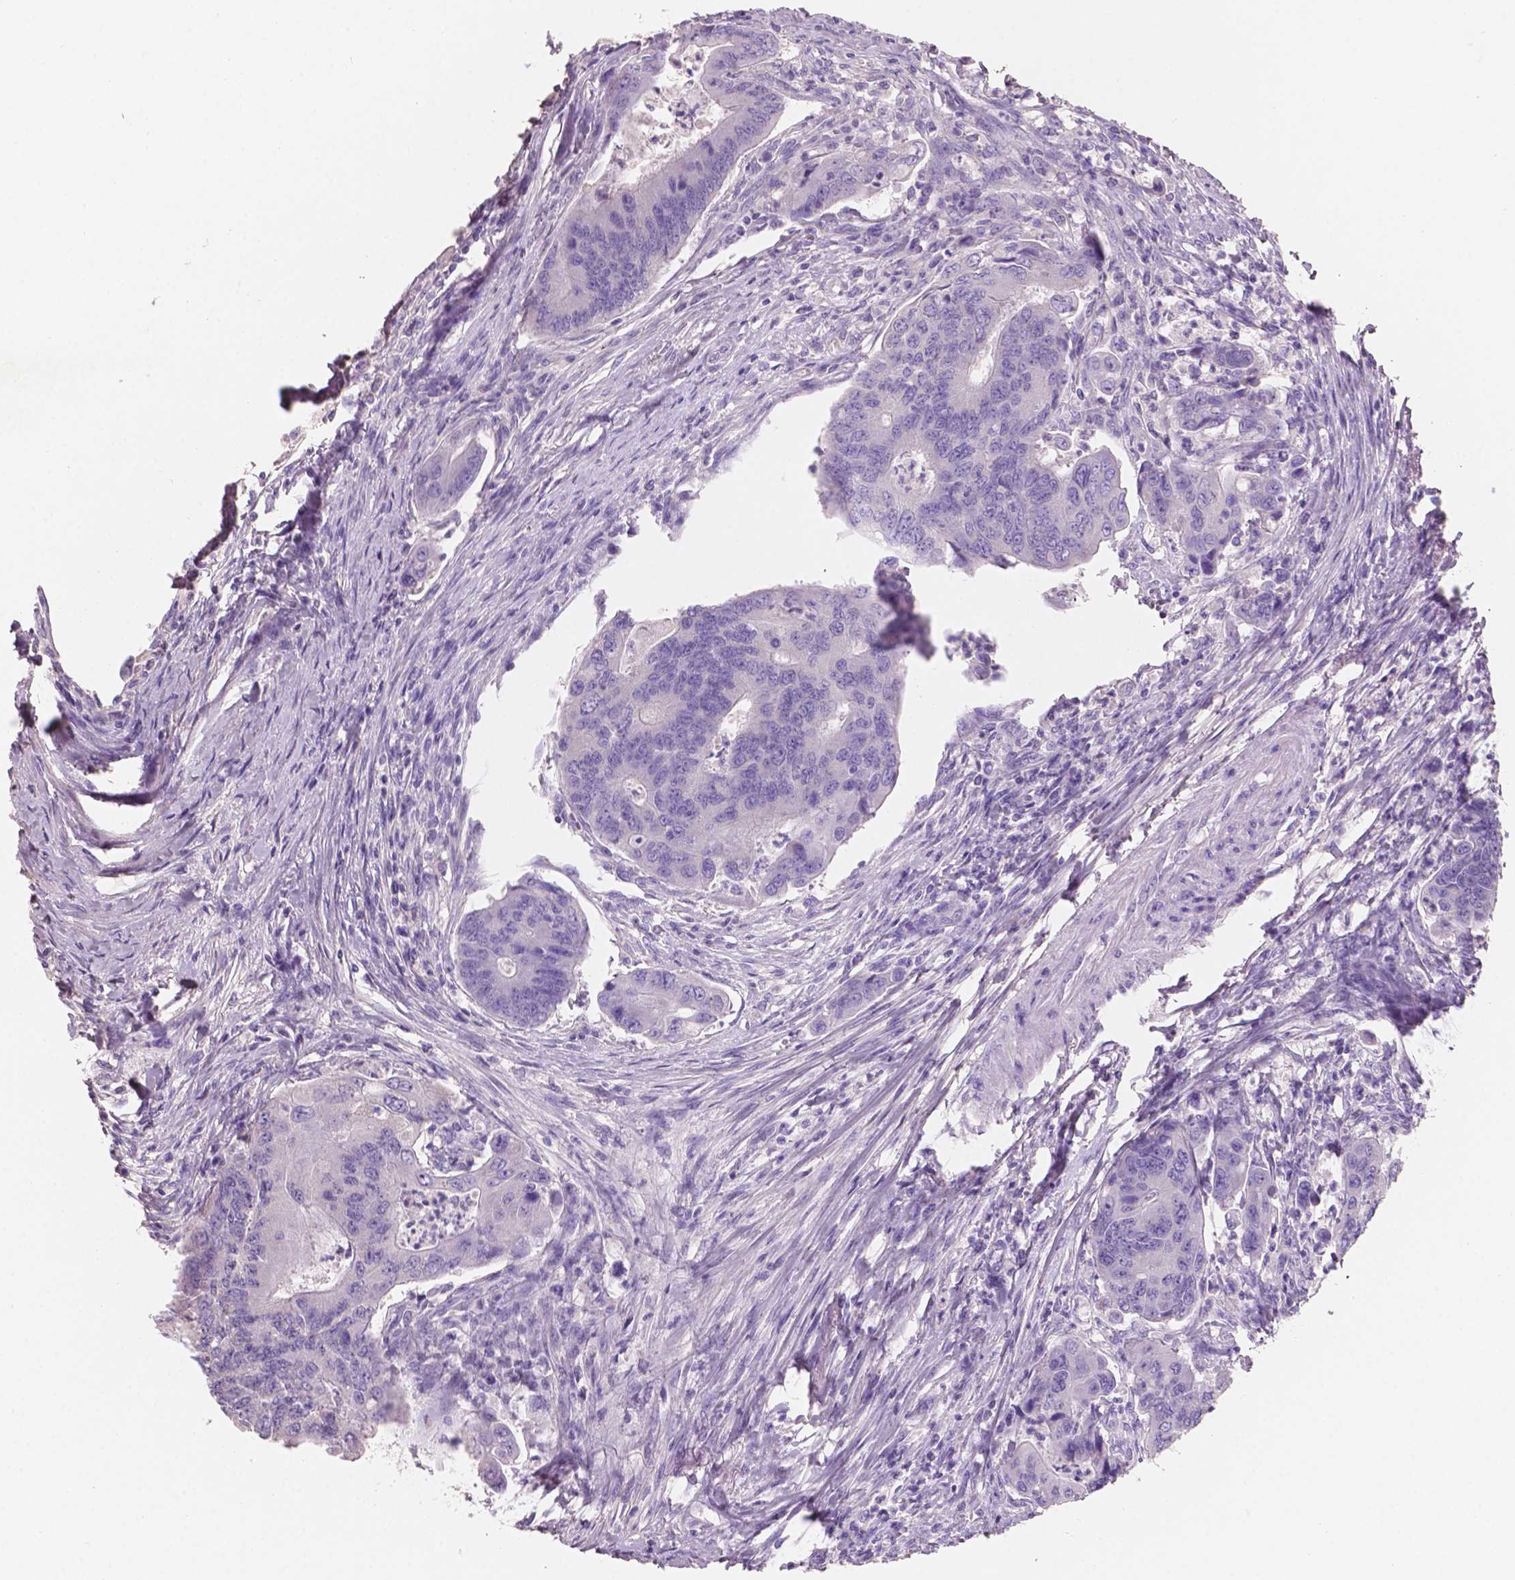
{"staining": {"intensity": "negative", "quantity": "none", "location": "none"}, "tissue": "colorectal cancer", "cell_type": "Tumor cells", "image_type": "cancer", "snomed": [{"axis": "morphology", "description": "Adenocarcinoma, NOS"}, {"axis": "topography", "description": "Colon"}], "caption": "Adenocarcinoma (colorectal) stained for a protein using immunohistochemistry demonstrates no positivity tumor cells.", "gene": "SBSN", "patient": {"sex": "female", "age": 67}}